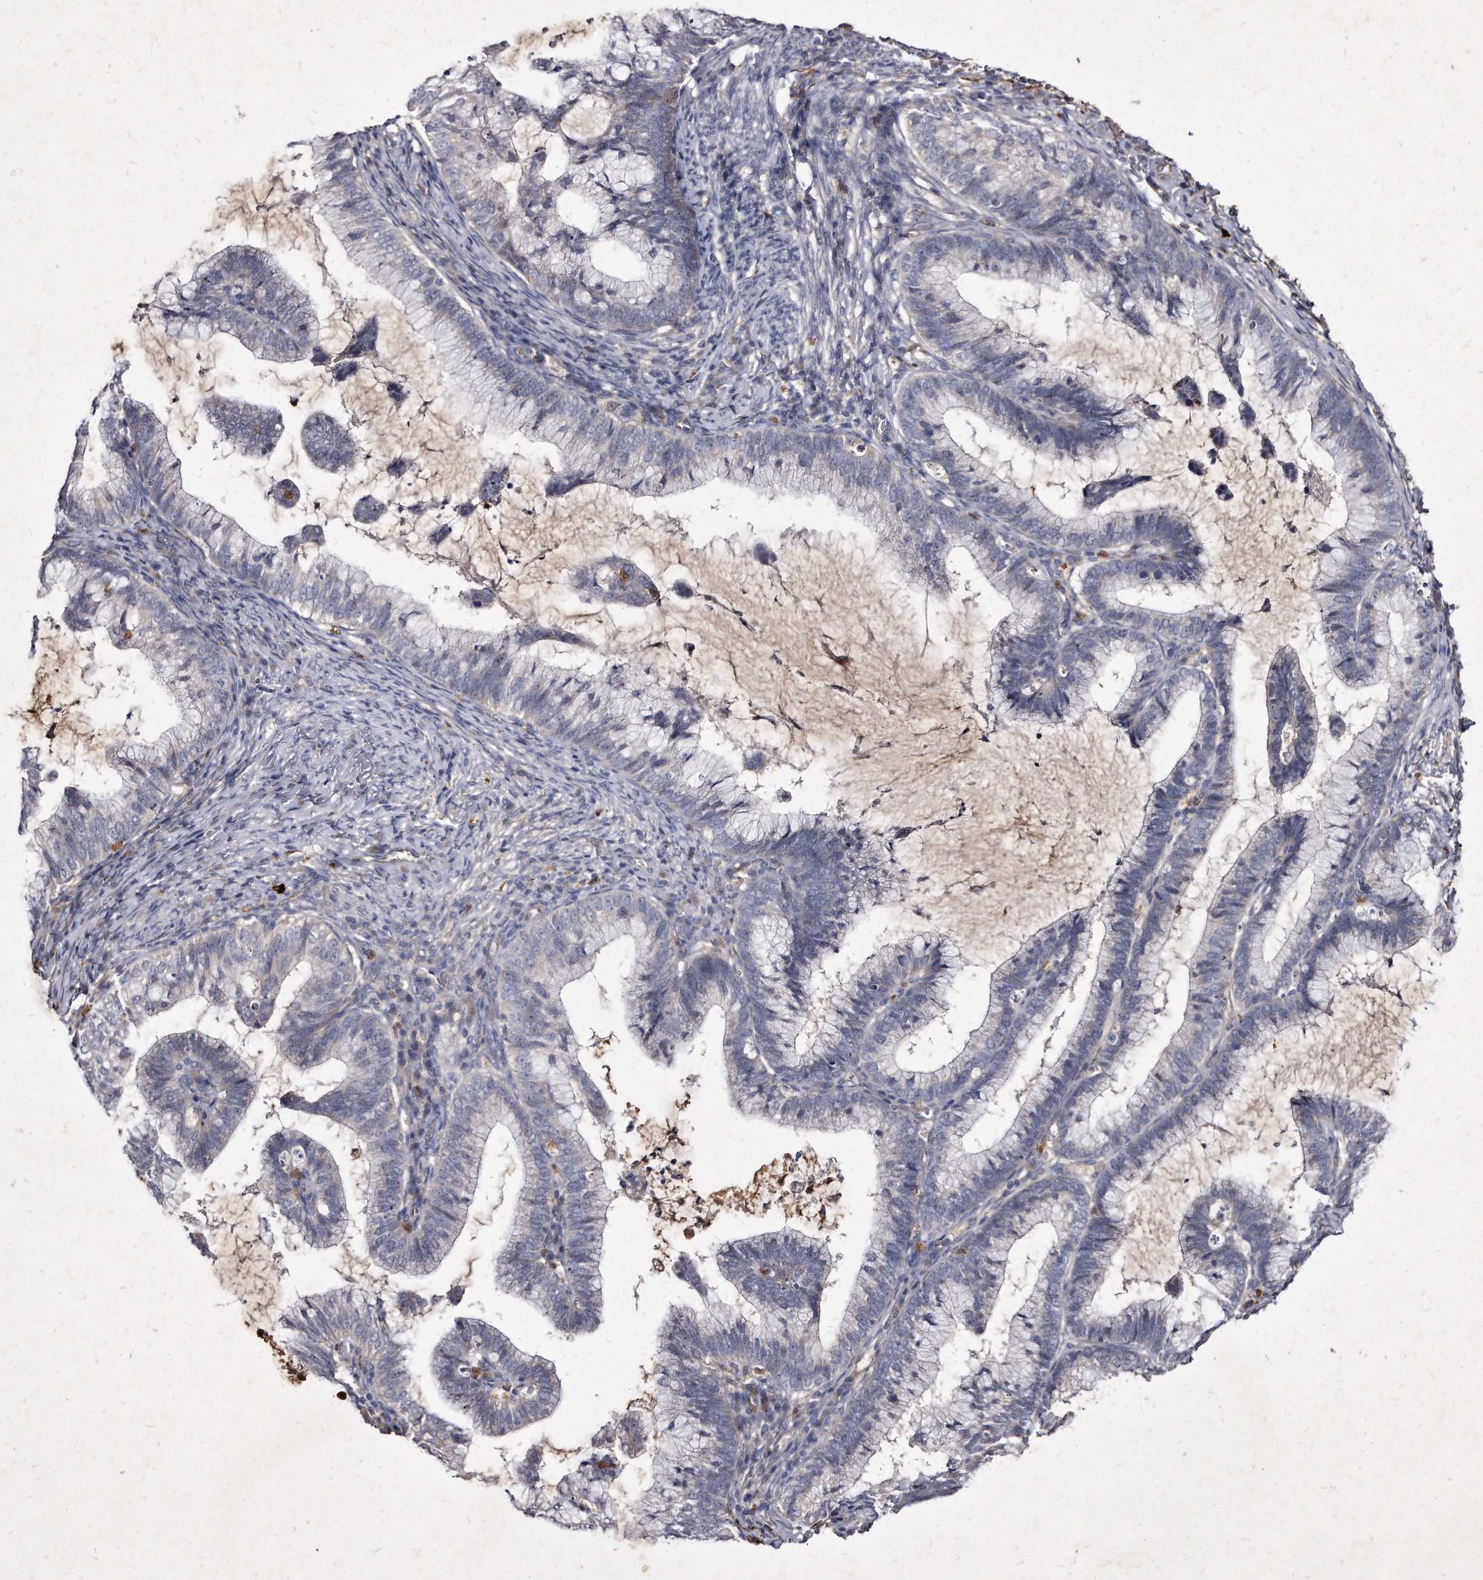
{"staining": {"intensity": "negative", "quantity": "none", "location": "none"}, "tissue": "cervical cancer", "cell_type": "Tumor cells", "image_type": "cancer", "snomed": [{"axis": "morphology", "description": "Adenocarcinoma, NOS"}, {"axis": "topography", "description": "Cervix"}], "caption": "High magnification brightfield microscopy of cervical cancer stained with DAB (brown) and counterstained with hematoxylin (blue): tumor cells show no significant positivity.", "gene": "KLHDC3", "patient": {"sex": "female", "age": 36}}